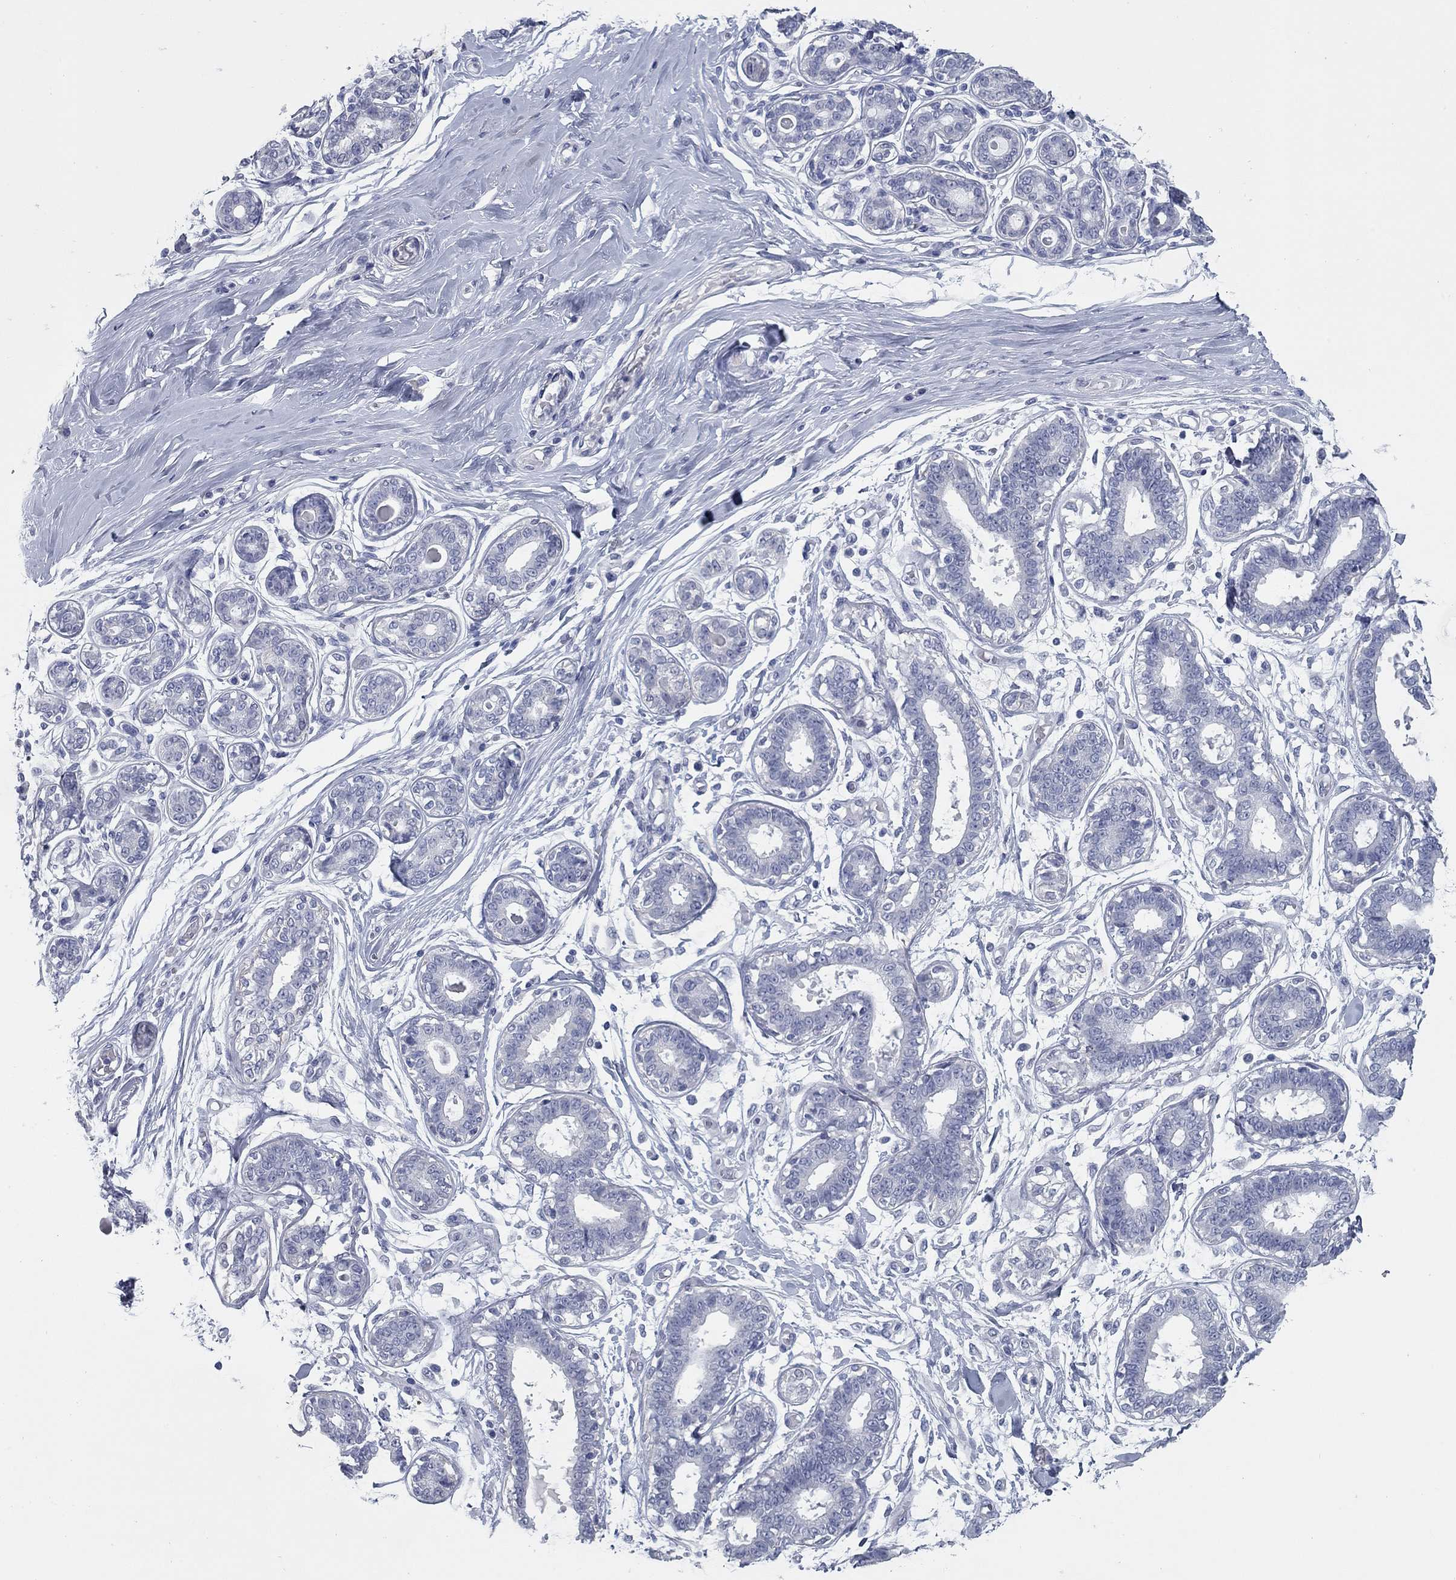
{"staining": {"intensity": "negative", "quantity": "none", "location": "none"}, "tissue": "breast", "cell_type": "Adipocytes", "image_type": "normal", "snomed": [{"axis": "morphology", "description": "Normal tissue, NOS"}, {"axis": "topography", "description": "Skin"}, {"axis": "topography", "description": "Breast"}], "caption": "Normal breast was stained to show a protein in brown. There is no significant staining in adipocytes.", "gene": "KIRREL2", "patient": {"sex": "female", "age": 43}}